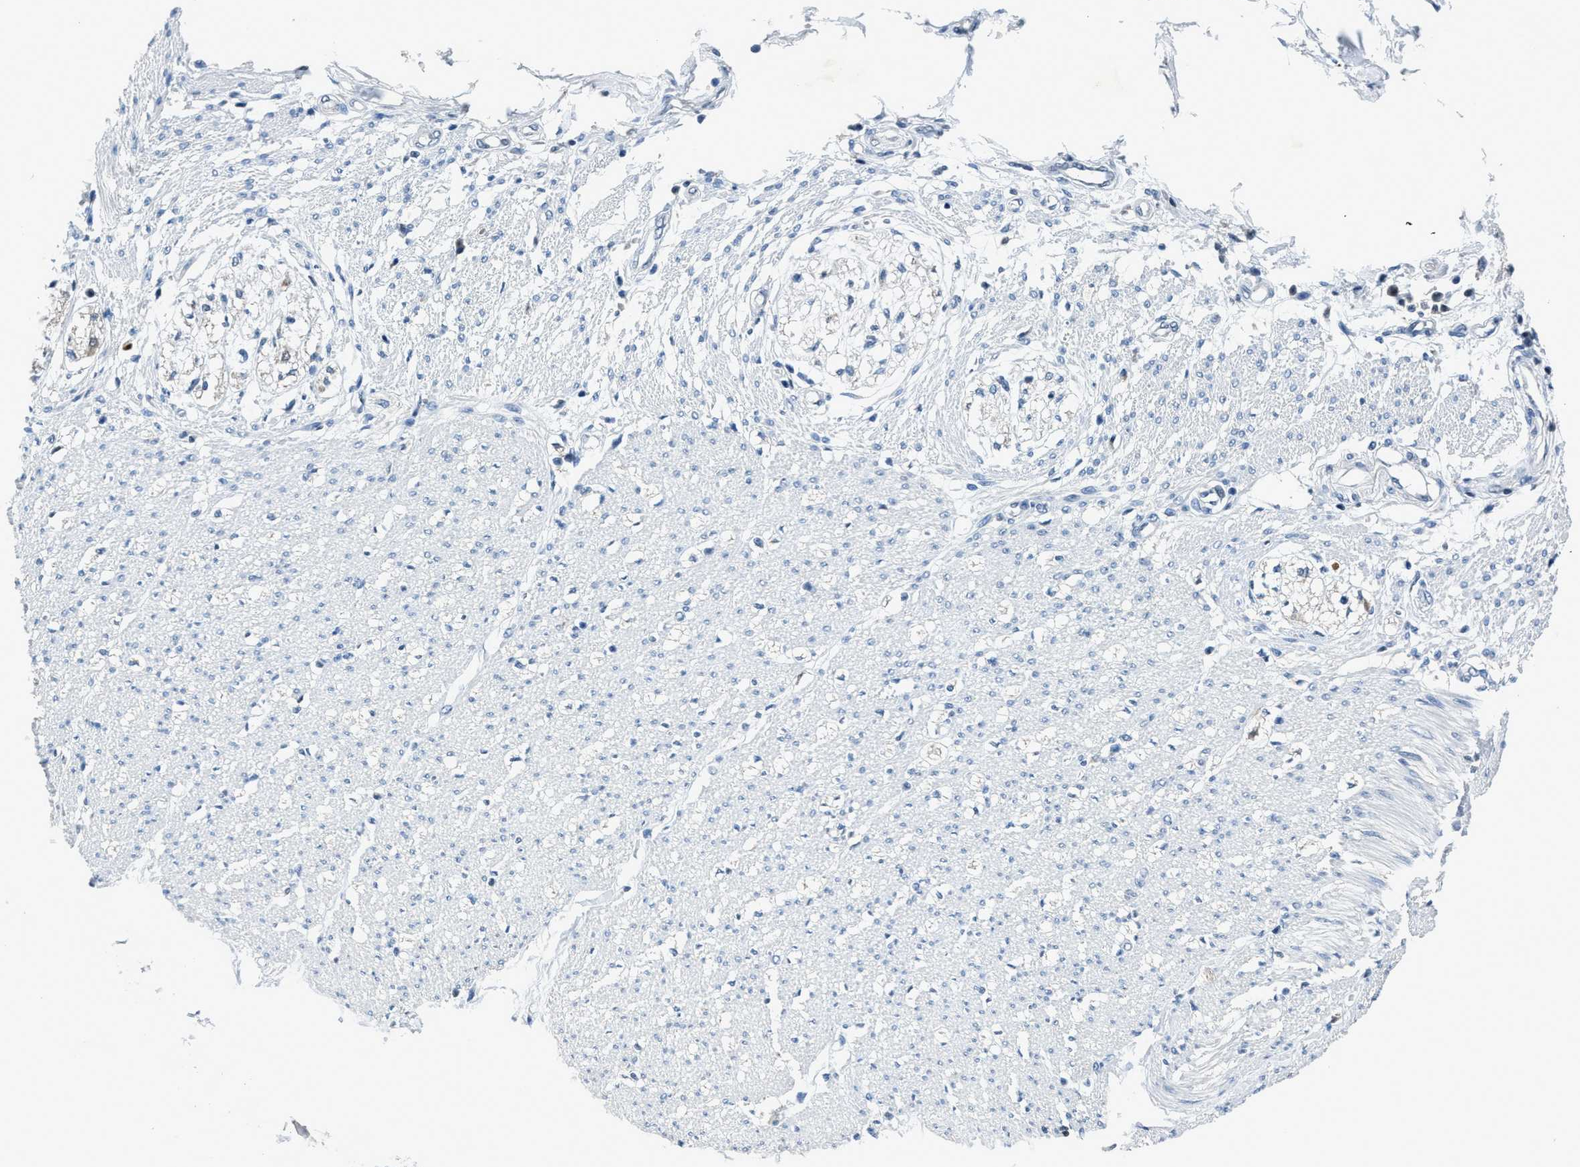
{"staining": {"intensity": "weak", "quantity": "<25%", "location": "cytoplasmic/membranous"}, "tissue": "smooth muscle", "cell_type": "Smooth muscle cells", "image_type": "normal", "snomed": [{"axis": "morphology", "description": "Normal tissue, NOS"}, {"axis": "morphology", "description": "Adenocarcinoma, NOS"}, {"axis": "topography", "description": "Colon"}, {"axis": "topography", "description": "Peripheral nerve tissue"}], "caption": "A high-resolution micrograph shows immunohistochemistry staining of normal smooth muscle, which exhibits no significant positivity in smooth muscle cells.", "gene": "DUSP19", "patient": {"sex": "male", "age": 14}}